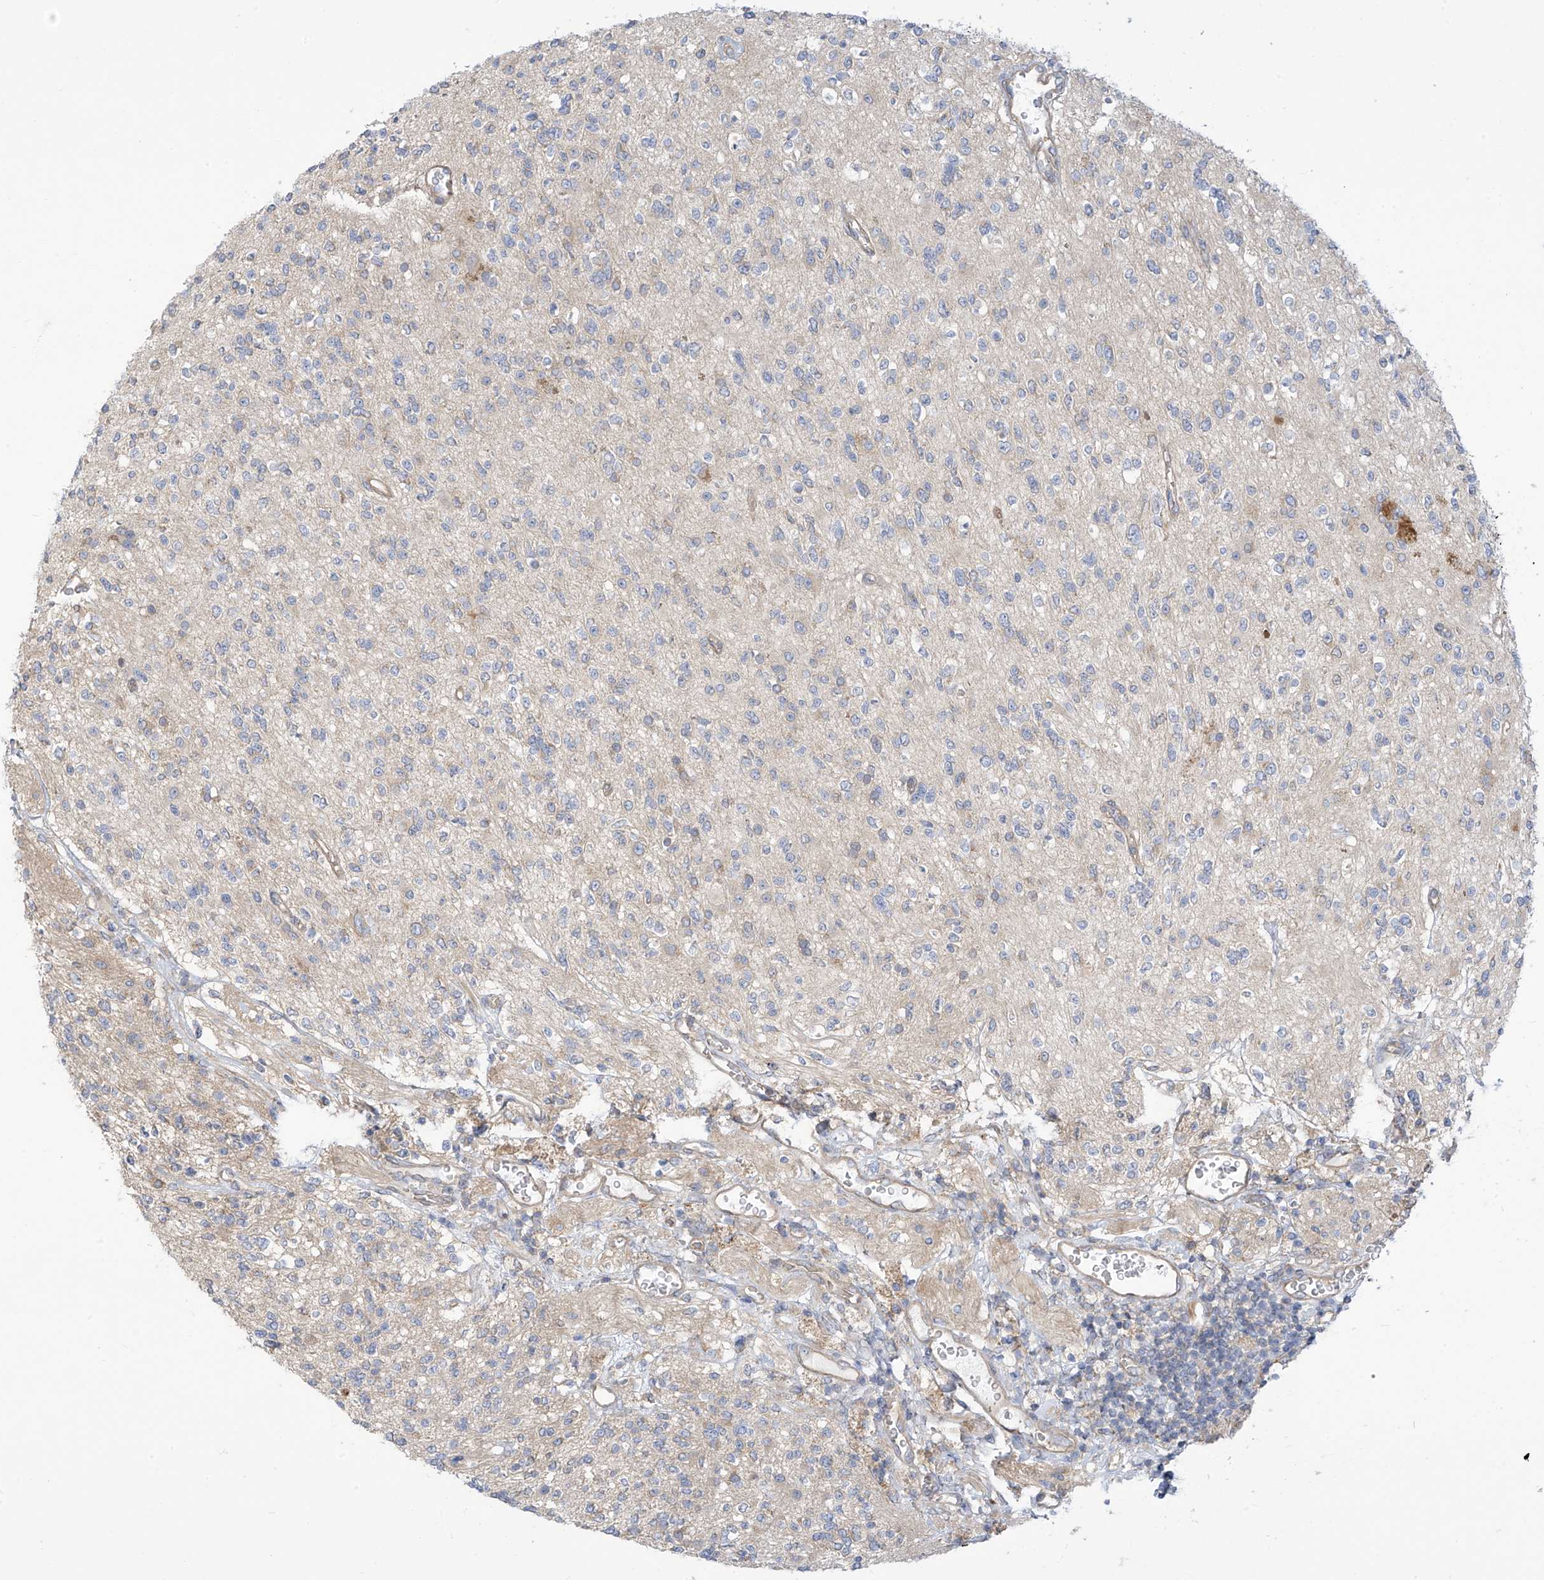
{"staining": {"intensity": "negative", "quantity": "none", "location": "none"}, "tissue": "glioma", "cell_type": "Tumor cells", "image_type": "cancer", "snomed": [{"axis": "morphology", "description": "Glioma, malignant, High grade"}, {"axis": "topography", "description": "Brain"}], "caption": "Immunohistochemistry (IHC) photomicrograph of human glioma stained for a protein (brown), which displays no staining in tumor cells.", "gene": "ADAT2", "patient": {"sex": "male", "age": 34}}